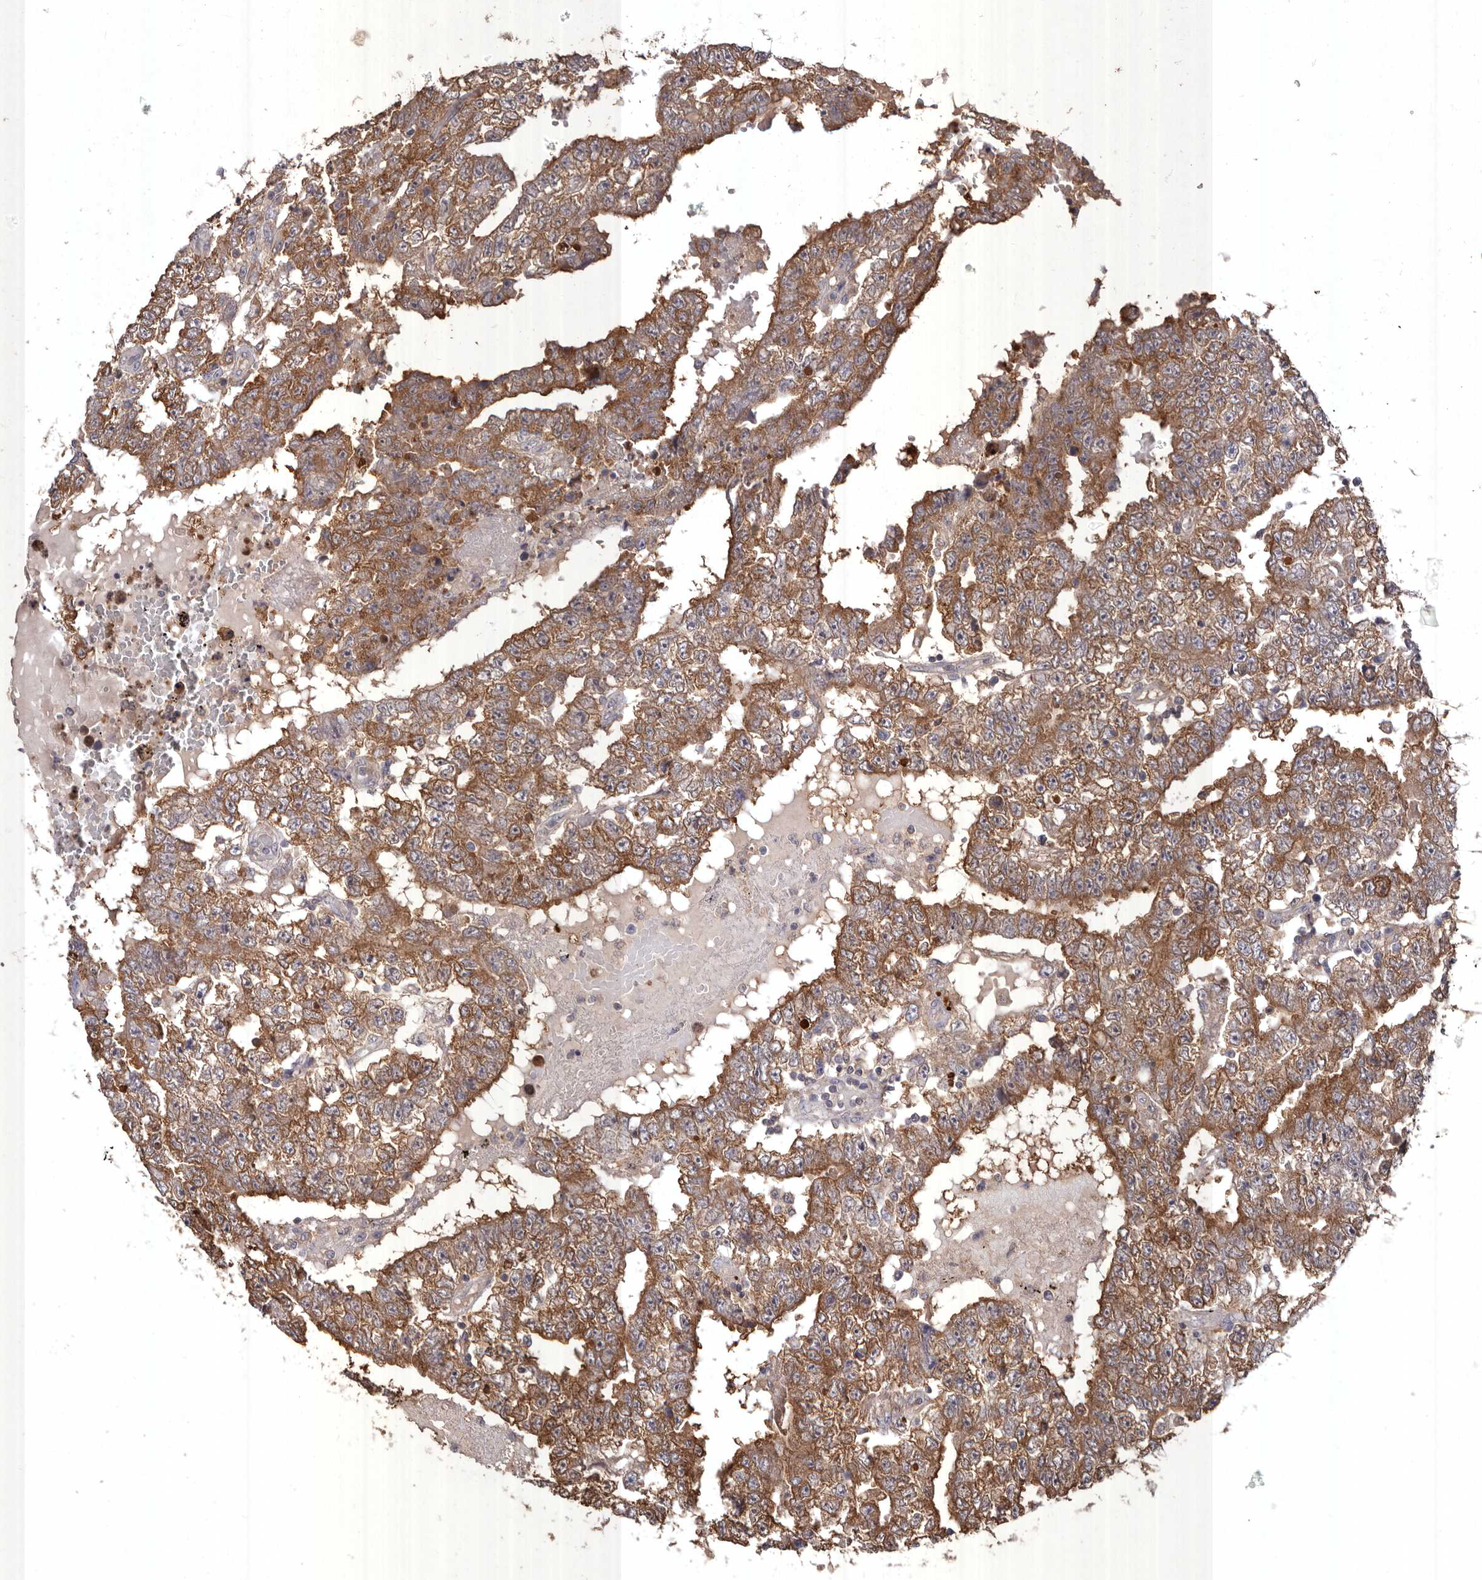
{"staining": {"intensity": "moderate", "quantity": ">75%", "location": "cytoplasmic/membranous"}, "tissue": "testis cancer", "cell_type": "Tumor cells", "image_type": "cancer", "snomed": [{"axis": "morphology", "description": "Carcinoma, Embryonal, NOS"}, {"axis": "topography", "description": "Testis"}], "caption": "A brown stain shows moderate cytoplasmic/membranous staining of a protein in embryonal carcinoma (testis) tumor cells.", "gene": "EDEM1", "patient": {"sex": "male", "age": 25}}